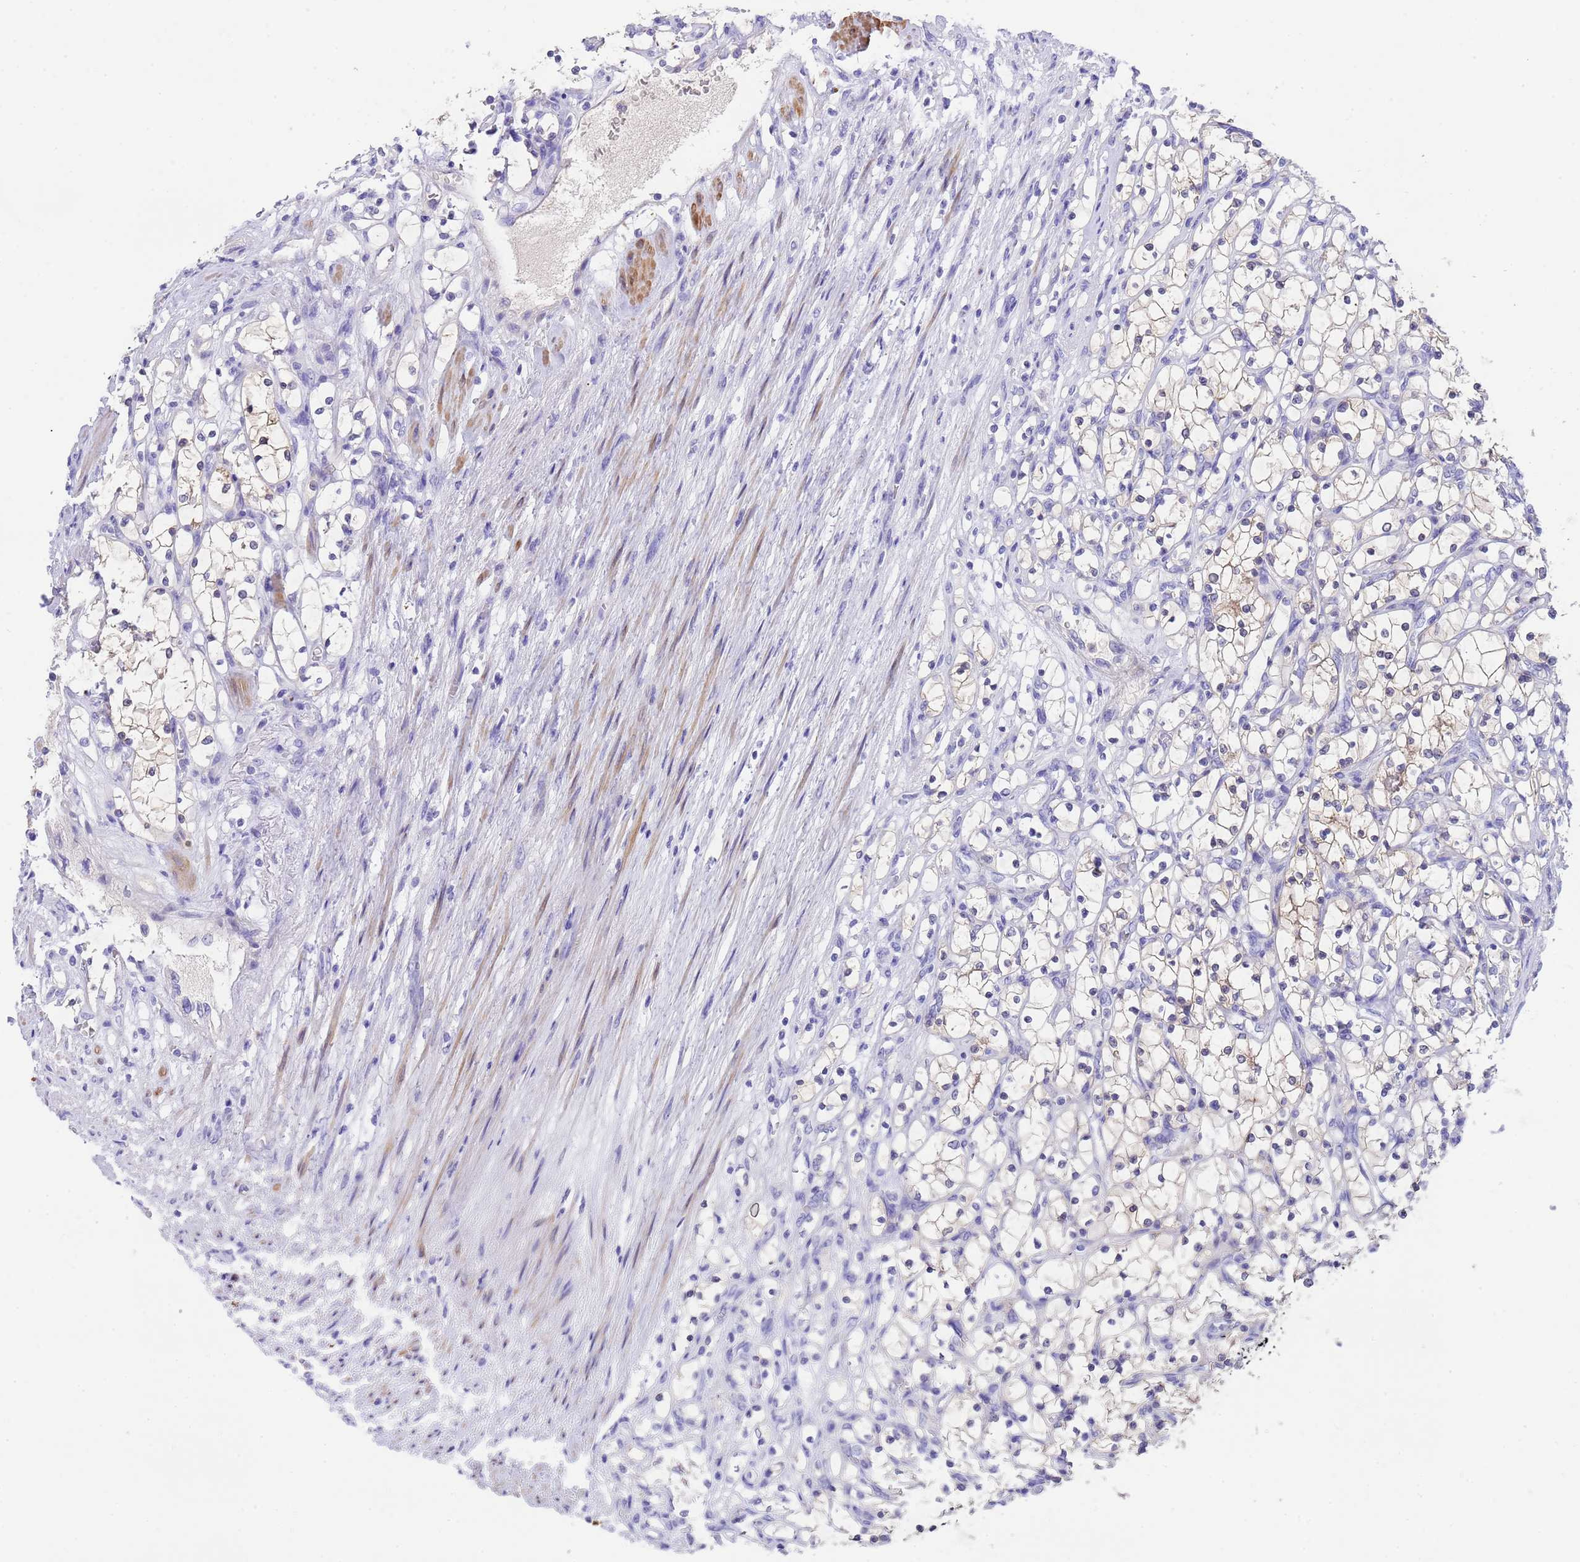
{"staining": {"intensity": "weak", "quantity": "<25%", "location": "cytoplasmic/membranous"}, "tissue": "renal cancer", "cell_type": "Tumor cells", "image_type": "cancer", "snomed": [{"axis": "morphology", "description": "Adenocarcinoma, NOS"}, {"axis": "topography", "description": "Kidney"}], "caption": "Protein analysis of renal adenocarcinoma exhibits no significant positivity in tumor cells.", "gene": "USP38", "patient": {"sex": "female", "age": 69}}